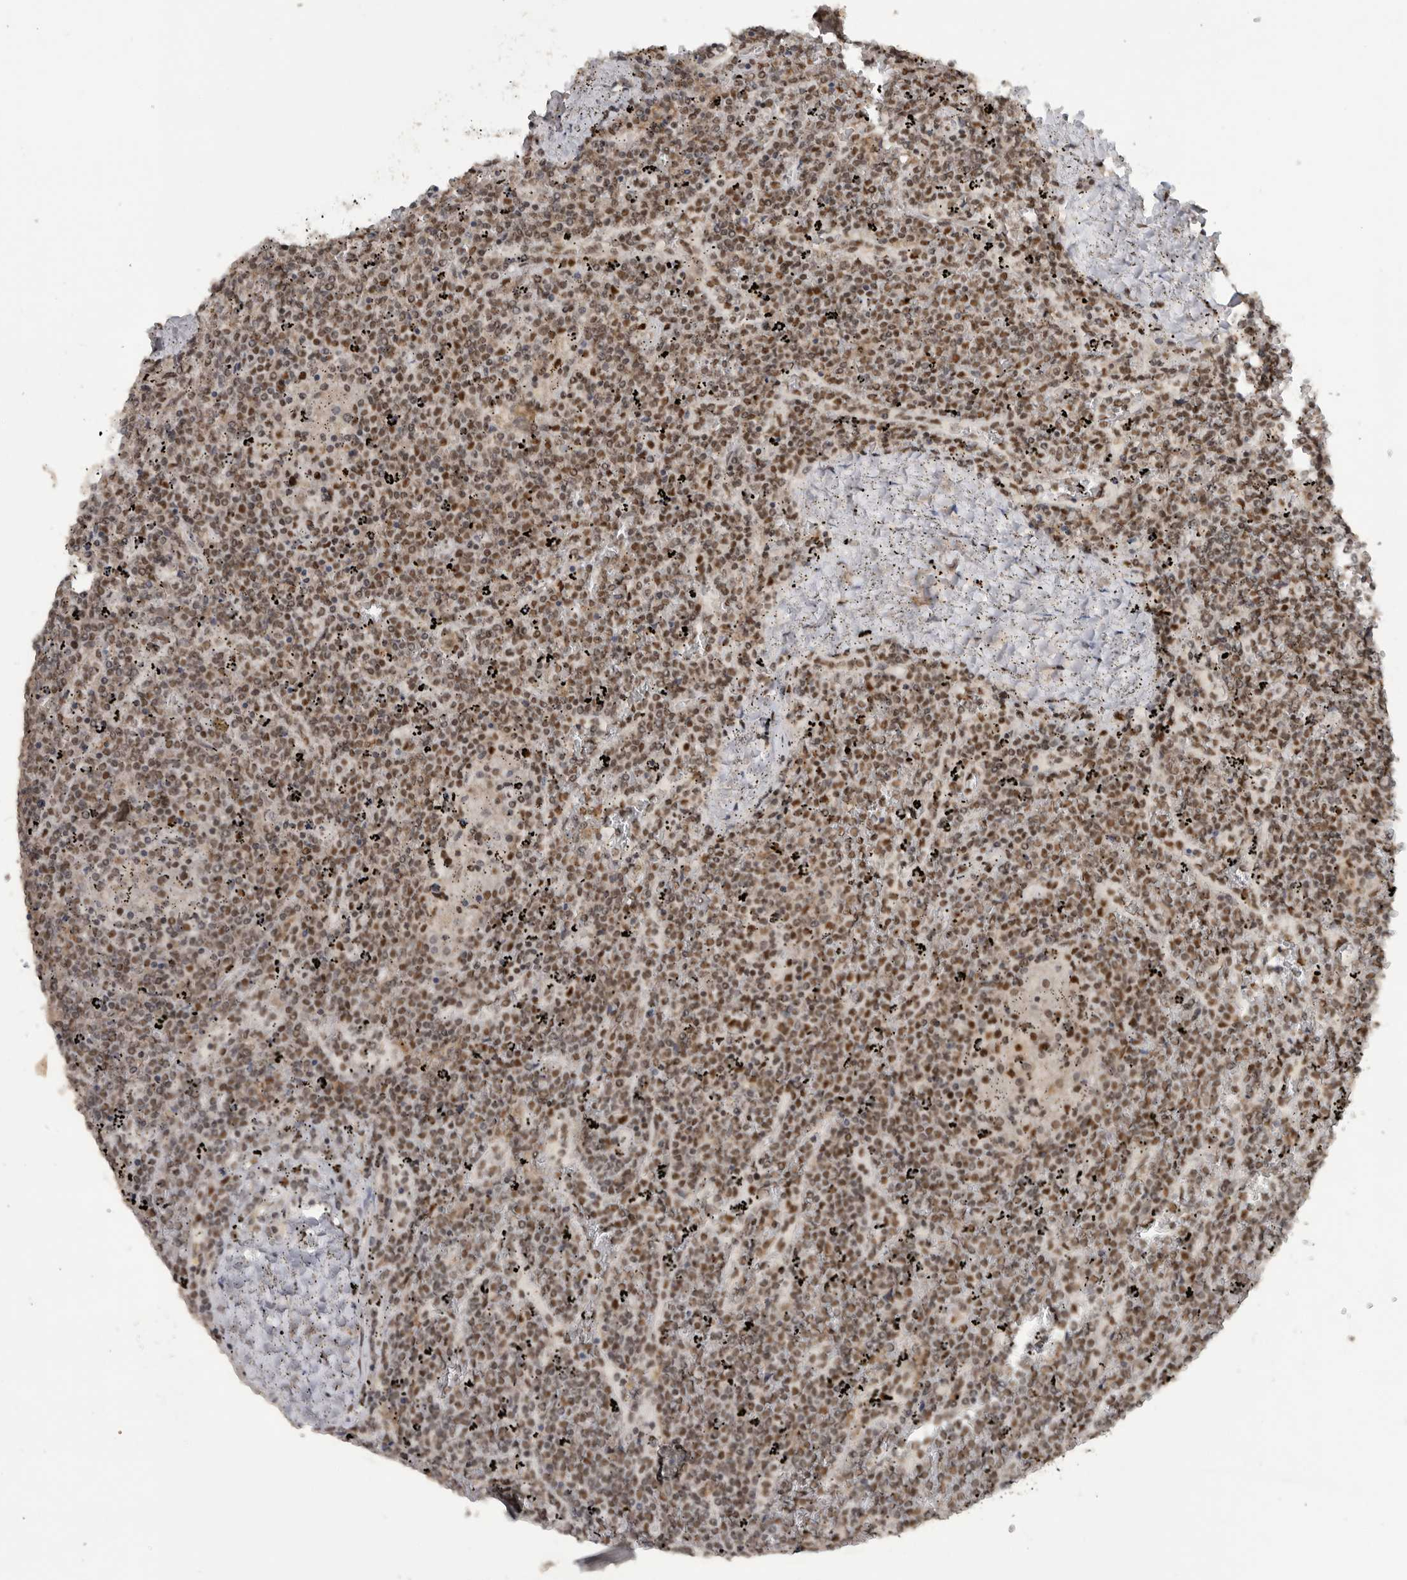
{"staining": {"intensity": "moderate", "quantity": ">75%", "location": "nuclear"}, "tissue": "lymphoma", "cell_type": "Tumor cells", "image_type": "cancer", "snomed": [{"axis": "morphology", "description": "Malignant lymphoma, non-Hodgkin's type, Low grade"}, {"axis": "topography", "description": "Spleen"}], "caption": "Human low-grade malignant lymphoma, non-Hodgkin's type stained with a brown dye shows moderate nuclear positive positivity in about >75% of tumor cells.", "gene": "PPP1R10", "patient": {"sex": "female", "age": 19}}